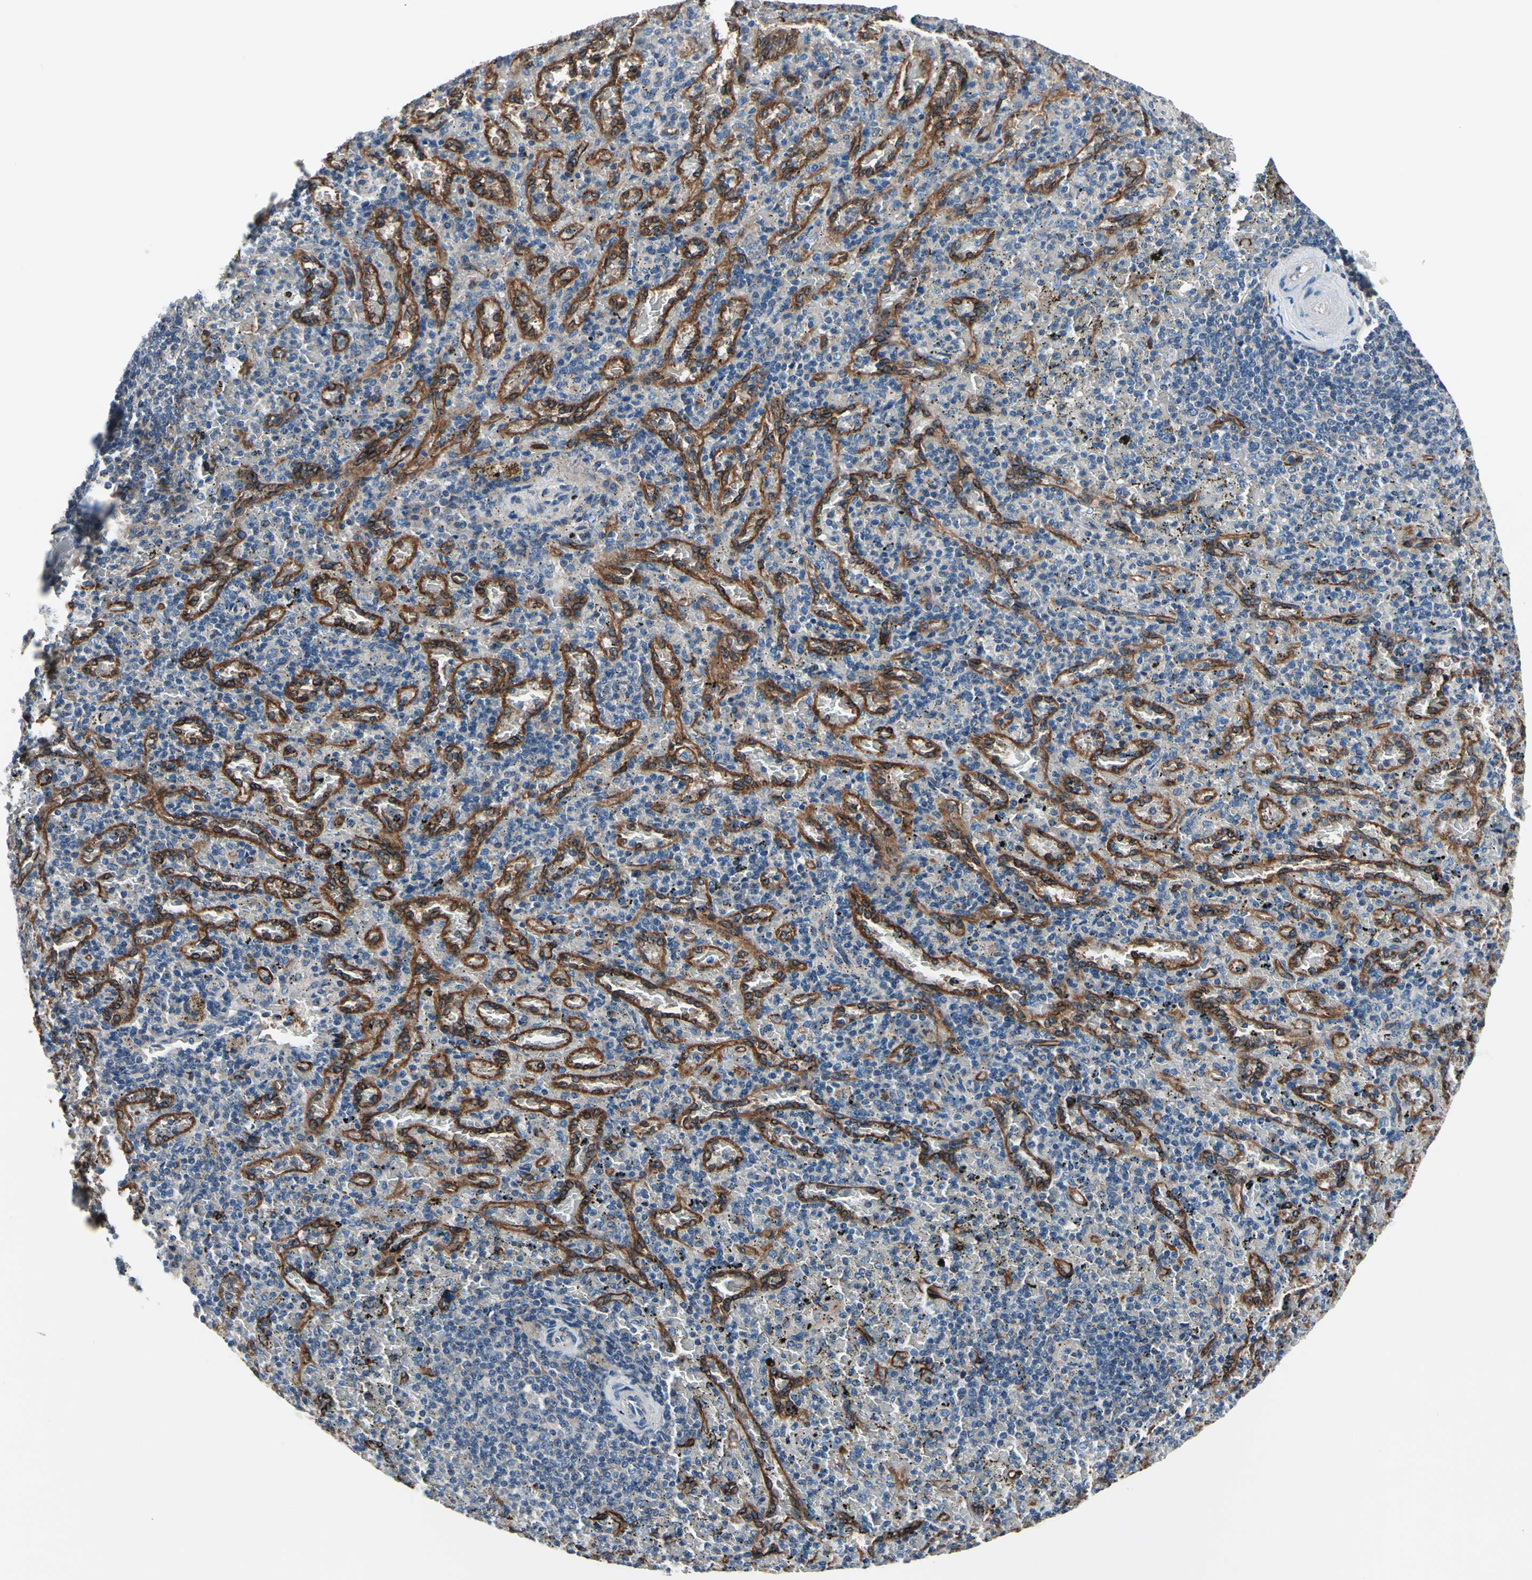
{"staining": {"intensity": "negative", "quantity": "none", "location": "none"}, "tissue": "spleen", "cell_type": "Cells in red pulp", "image_type": "normal", "snomed": [{"axis": "morphology", "description": "Normal tissue, NOS"}, {"axis": "topography", "description": "Spleen"}], "caption": "Spleen stained for a protein using immunohistochemistry (IHC) shows no expression cells in red pulp.", "gene": "PRKAR2B", "patient": {"sex": "female", "age": 43}}